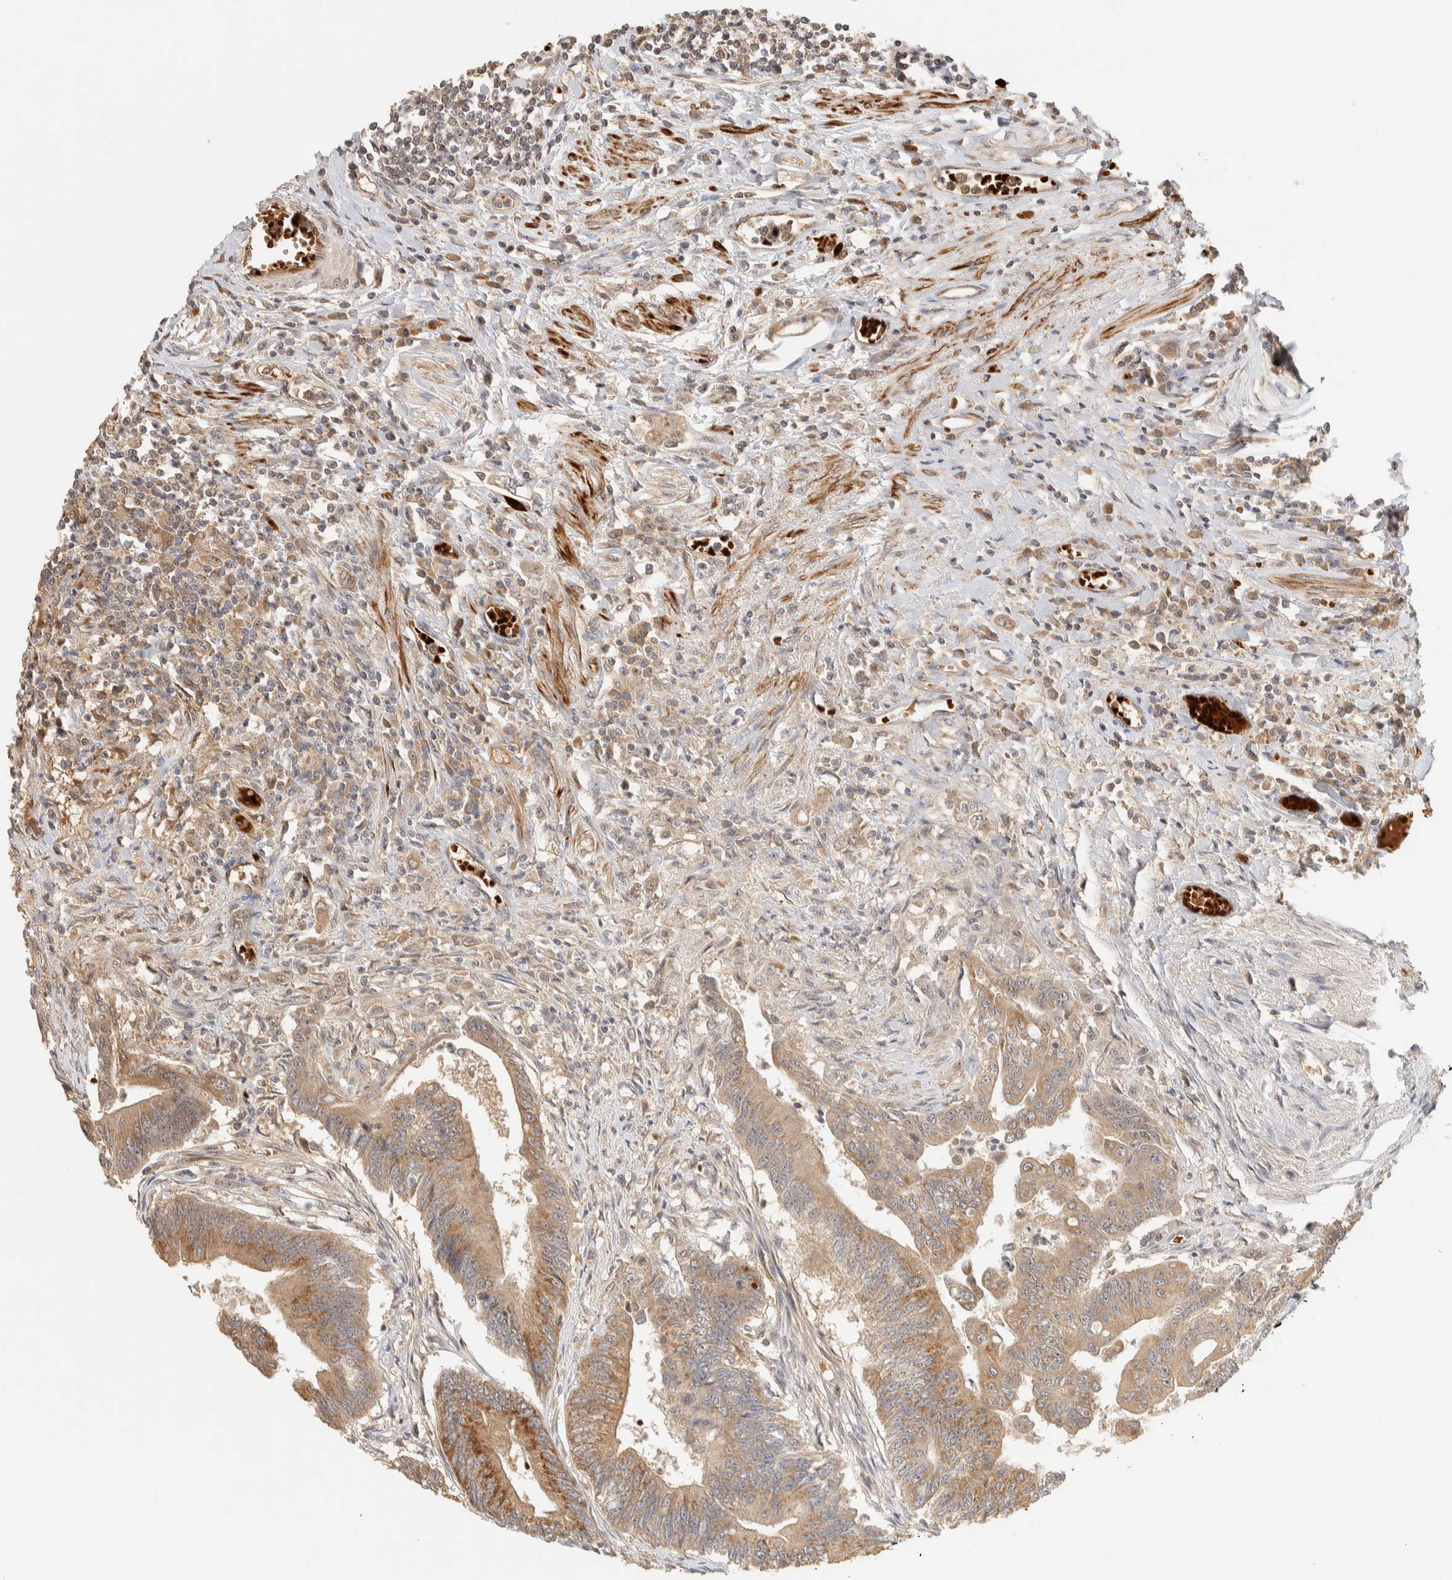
{"staining": {"intensity": "moderate", "quantity": ">75%", "location": "cytoplasmic/membranous"}, "tissue": "colorectal cancer", "cell_type": "Tumor cells", "image_type": "cancer", "snomed": [{"axis": "morphology", "description": "Adenoma, NOS"}, {"axis": "morphology", "description": "Adenocarcinoma, NOS"}, {"axis": "topography", "description": "Colon"}], "caption": "This photomicrograph demonstrates colorectal cancer (adenoma) stained with immunohistochemistry to label a protein in brown. The cytoplasmic/membranous of tumor cells show moderate positivity for the protein. Nuclei are counter-stained blue.", "gene": "TTI2", "patient": {"sex": "male", "age": 79}}